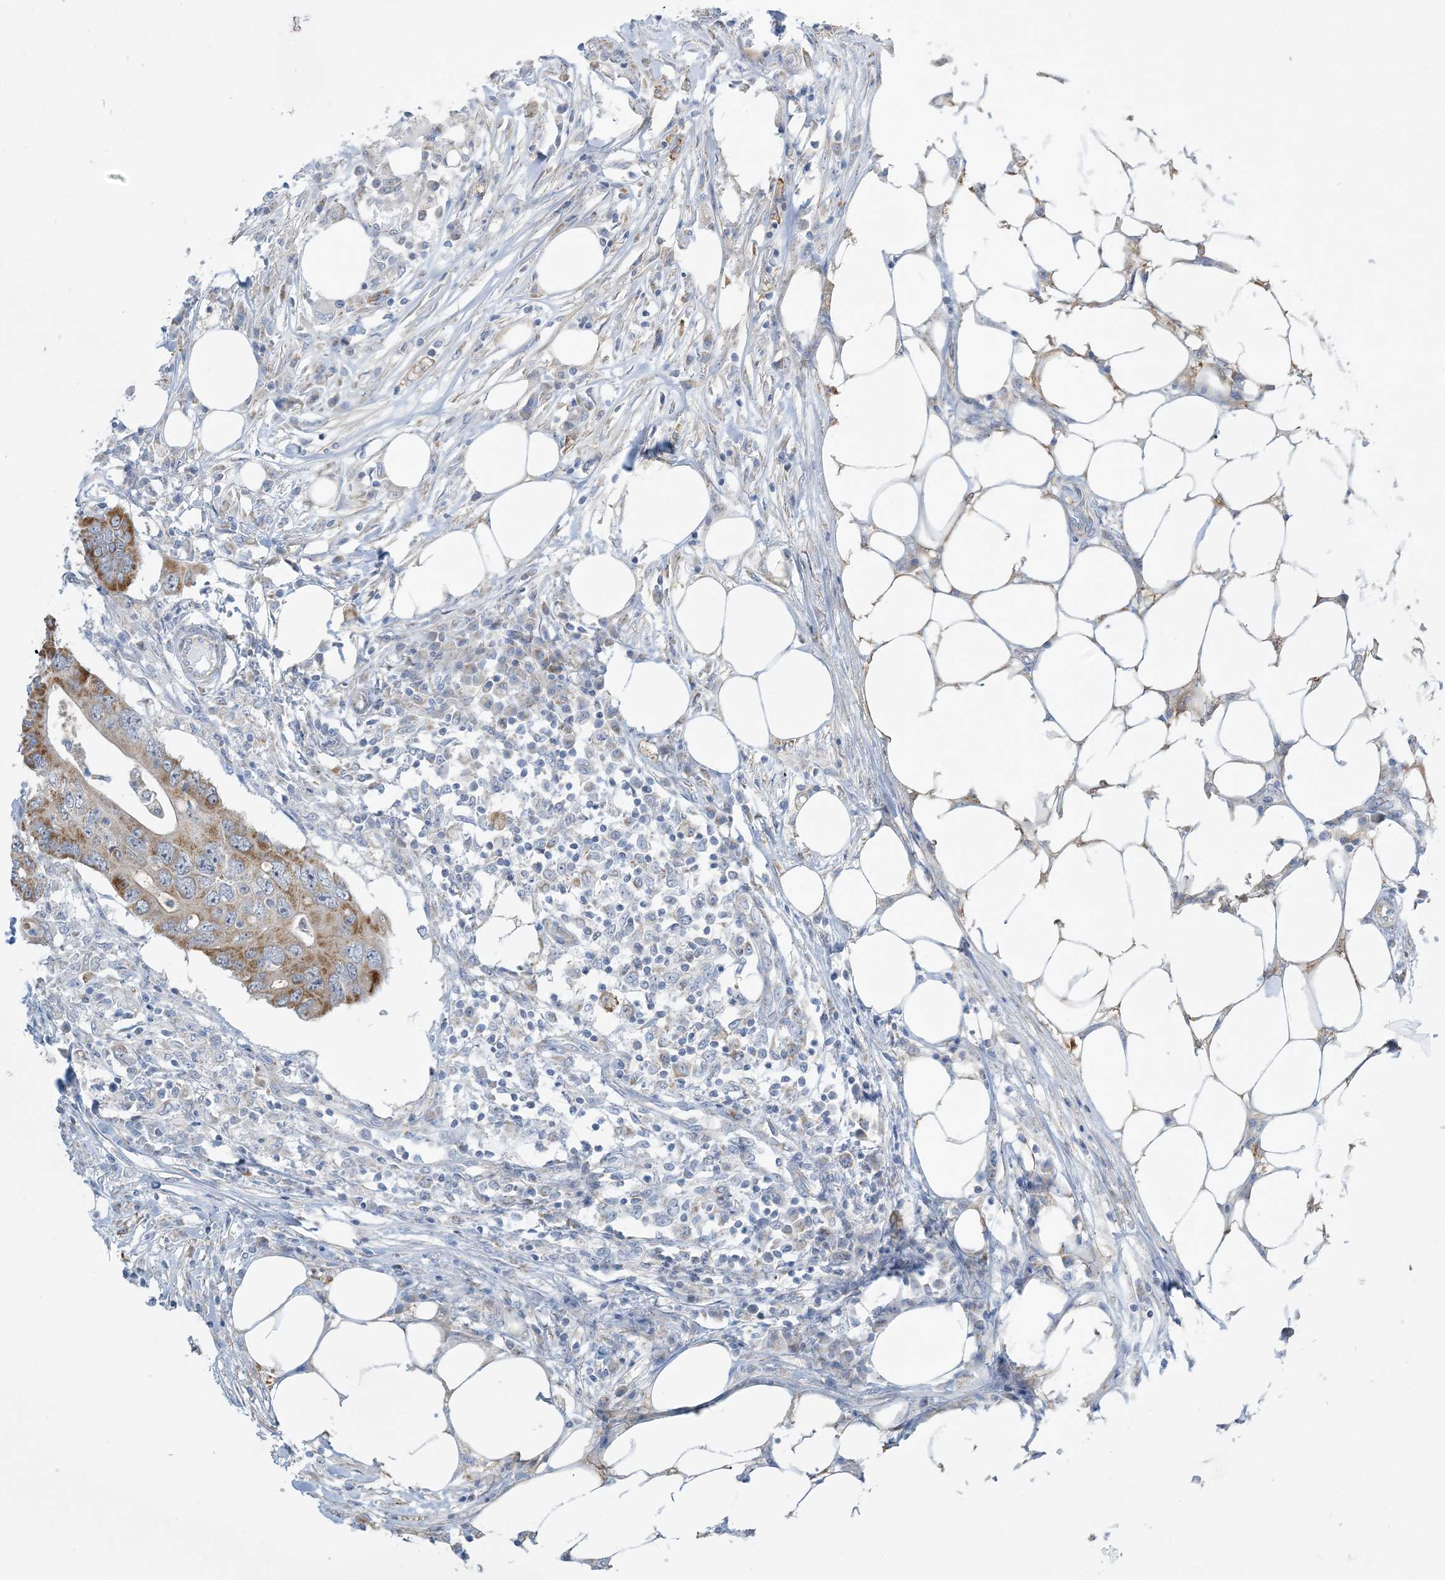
{"staining": {"intensity": "moderate", "quantity": ">75%", "location": "cytoplasmic/membranous"}, "tissue": "colorectal cancer", "cell_type": "Tumor cells", "image_type": "cancer", "snomed": [{"axis": "morphology", "description": "Adenocarcinoma, NOS"}, {"axis": "topography", "description": "Colon"}], "caption": "This image displays immunohistochemistry staining of human colorectal cancer (adenocarcinoma), with medium moderate cytoplasmic/membranous staining in approximately >75% of tumor cells.", "gene": "MRPS18A", "patient": {"sex": "male", "age": 71}}